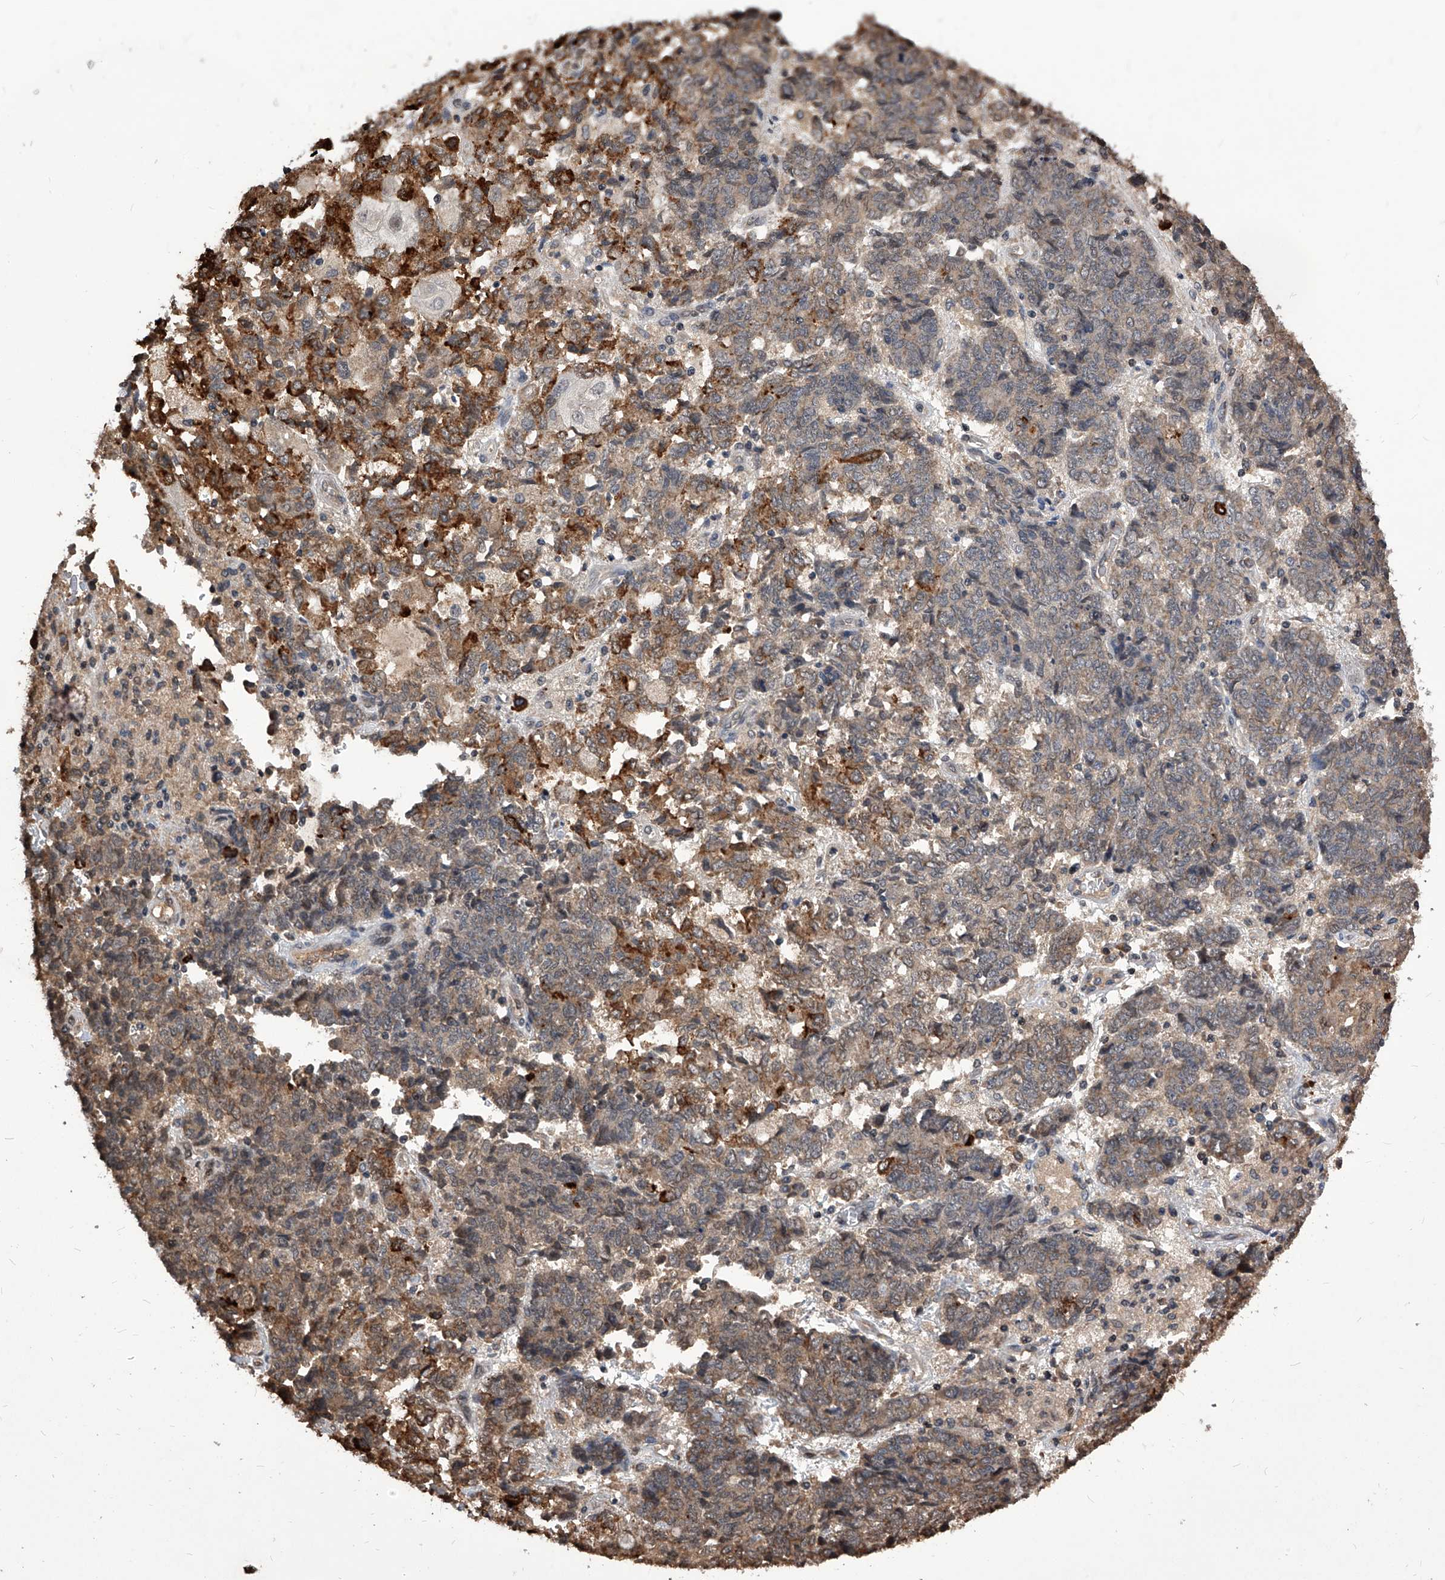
{"staining": {"intensity": "moderate", "quantity": "<25%", "location": "cytoplasmic/membranous"}, "tissue": "endometrial cancer", "cell_type": "Tumor cells", "image_type": "cancer", "snomed": [{"axis": "morphology", "description": "Adenocarcinoma, NOS"}, {"axis": "topography", "description": "Endometrium"}], "caption": "Approximately <25% of tumor cells in human endometrial cancer reveal moderate cytoplasmic/membranous protein positivity as visualized by brown immunohistochemical staining.", "gene": "ID1", "patient": {"sex": "female", "age": 80}}